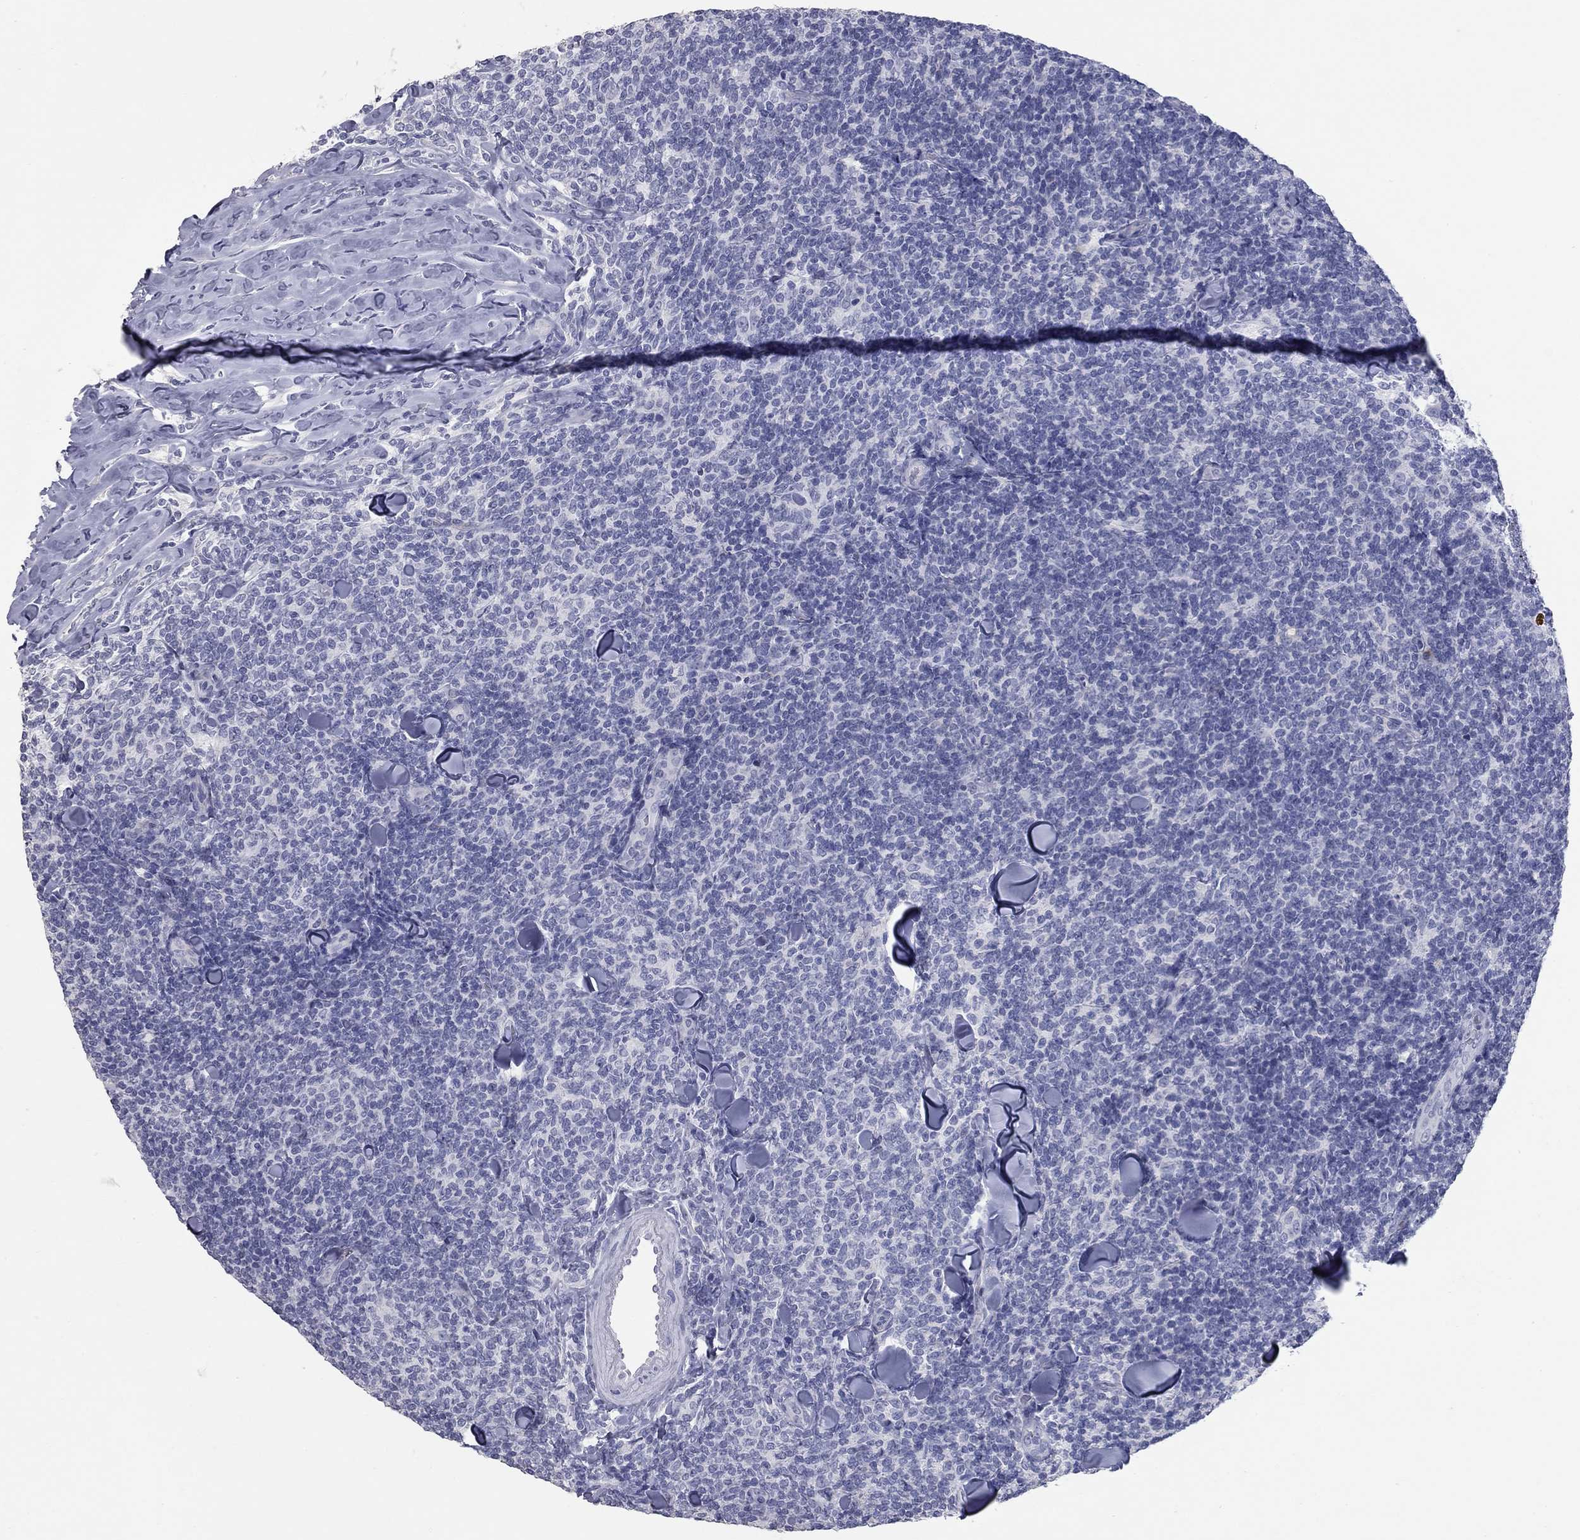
{"staining": {"intensity": "negative", "quantity": "none", "location": "none"}, "tissue": "lymphoma", "cell_type": "Tumor cells", "image_type": "cancer", "snomed": [{"axis": "morphology", "description": "Malignant lymphoma, non-Hodgkin's type, Low grade"}, {"axis": "topography", "description": "Lymph node"}], "caption": "Image shows no protein positivity in tumor cells of lymphoma tissue.", "gene": "TAC1", "patient": {"sex": "female", "age": 56}}